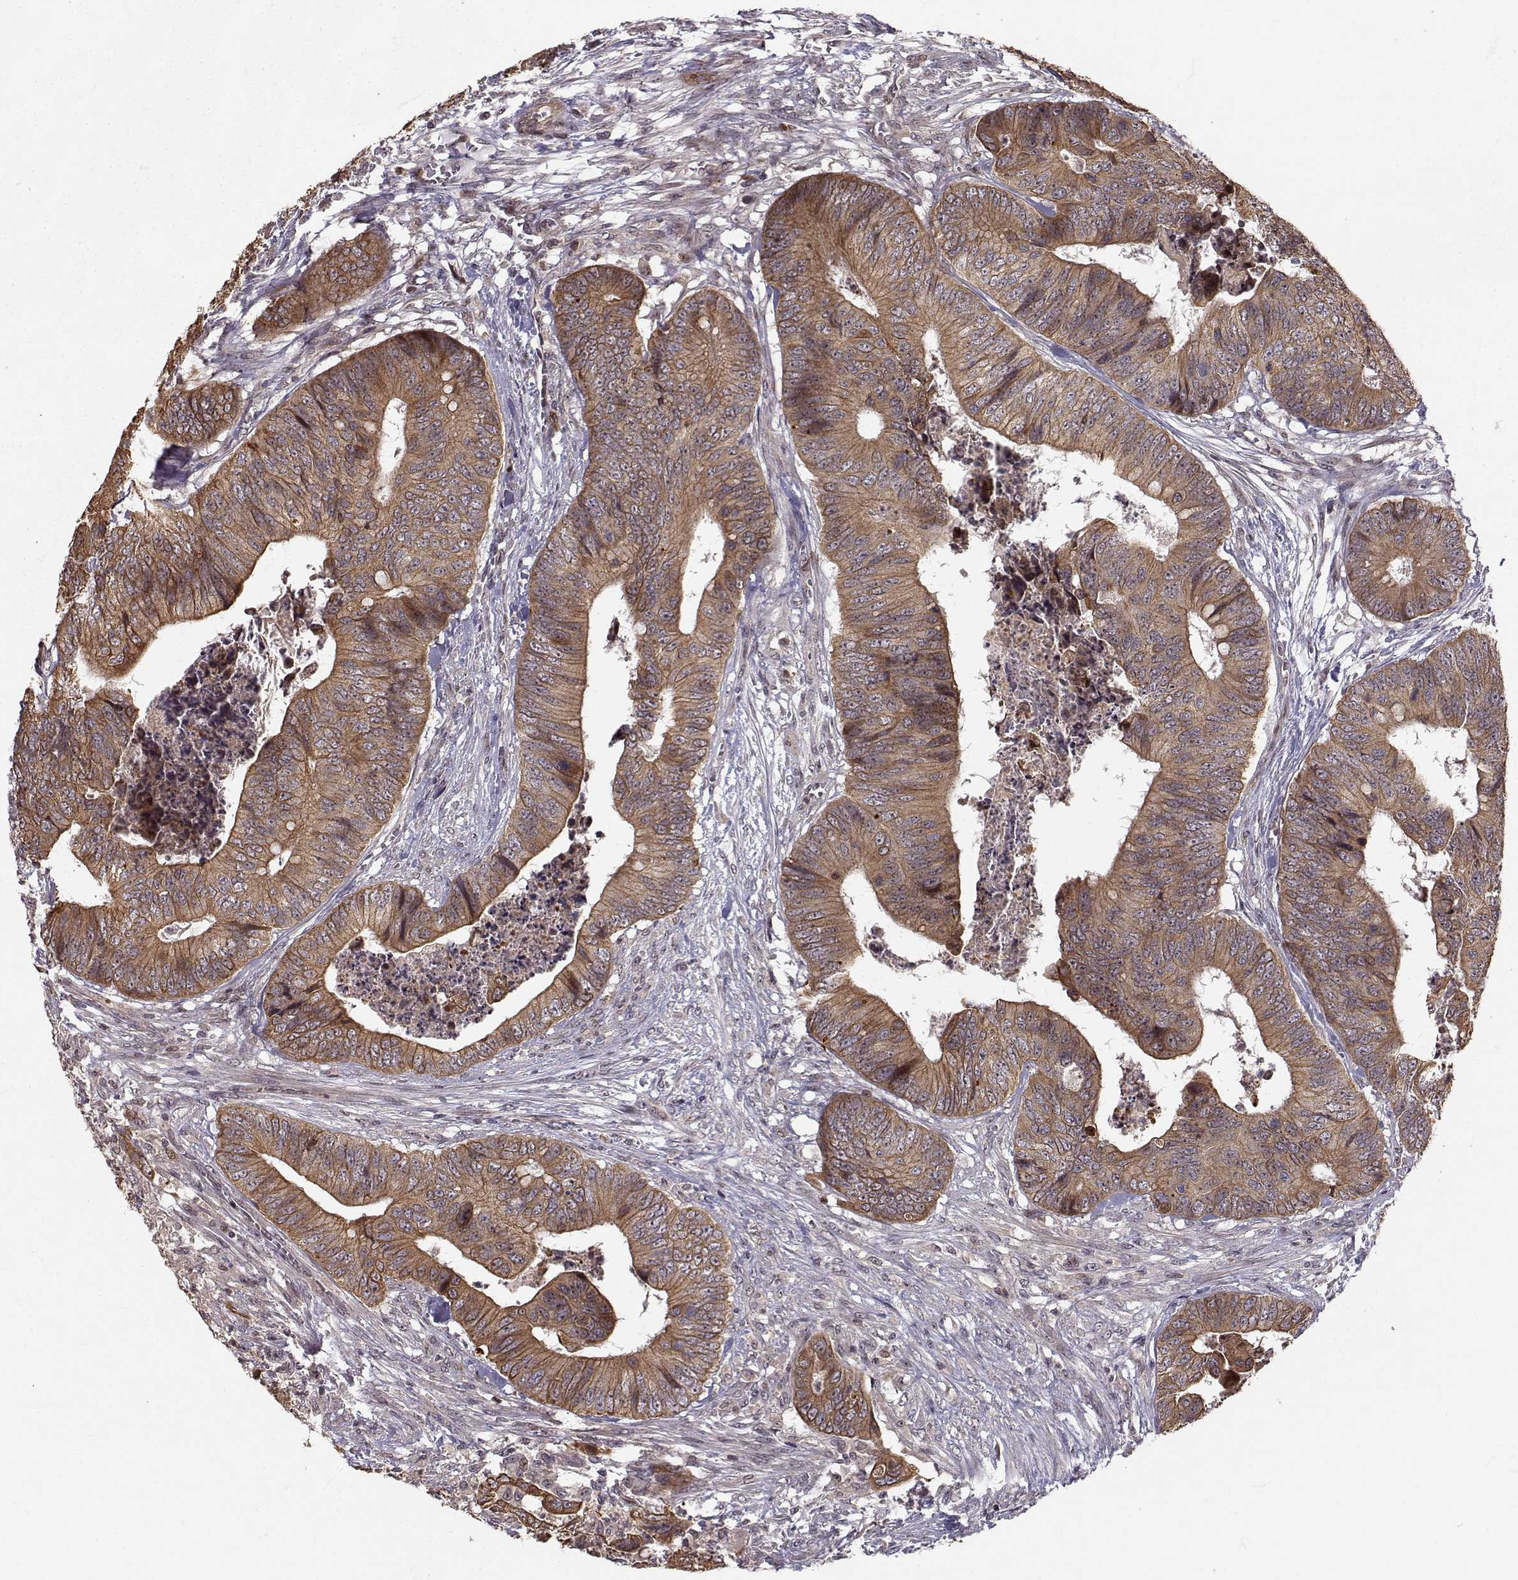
{"staining": {"intensity": "moderate", "quantity": "25%-75%", "location": "cytoplasmic/membranous"}, "tissue": "colorectal cancer", "cell_type": "Tumor cells", "image_type": "cancer", "snomed": [{"axis": "morphology", "description": "Adenocarcinoma, NOS"}, {"axis": "topography", "description": "Colon"}], "caption": "High-magnification brightfield microscopy of colorectal adenocarcinoma stained with DAB (3,3'-diaminobenzidine) (brown) and counterstained with hematoxylin (blue). tumor cells exhibit moderate cytoplasmic/membranous staining is identified in about25%-75% of cells.", "gene": "APC", "patient": {"sex": "male", "age": 84}}